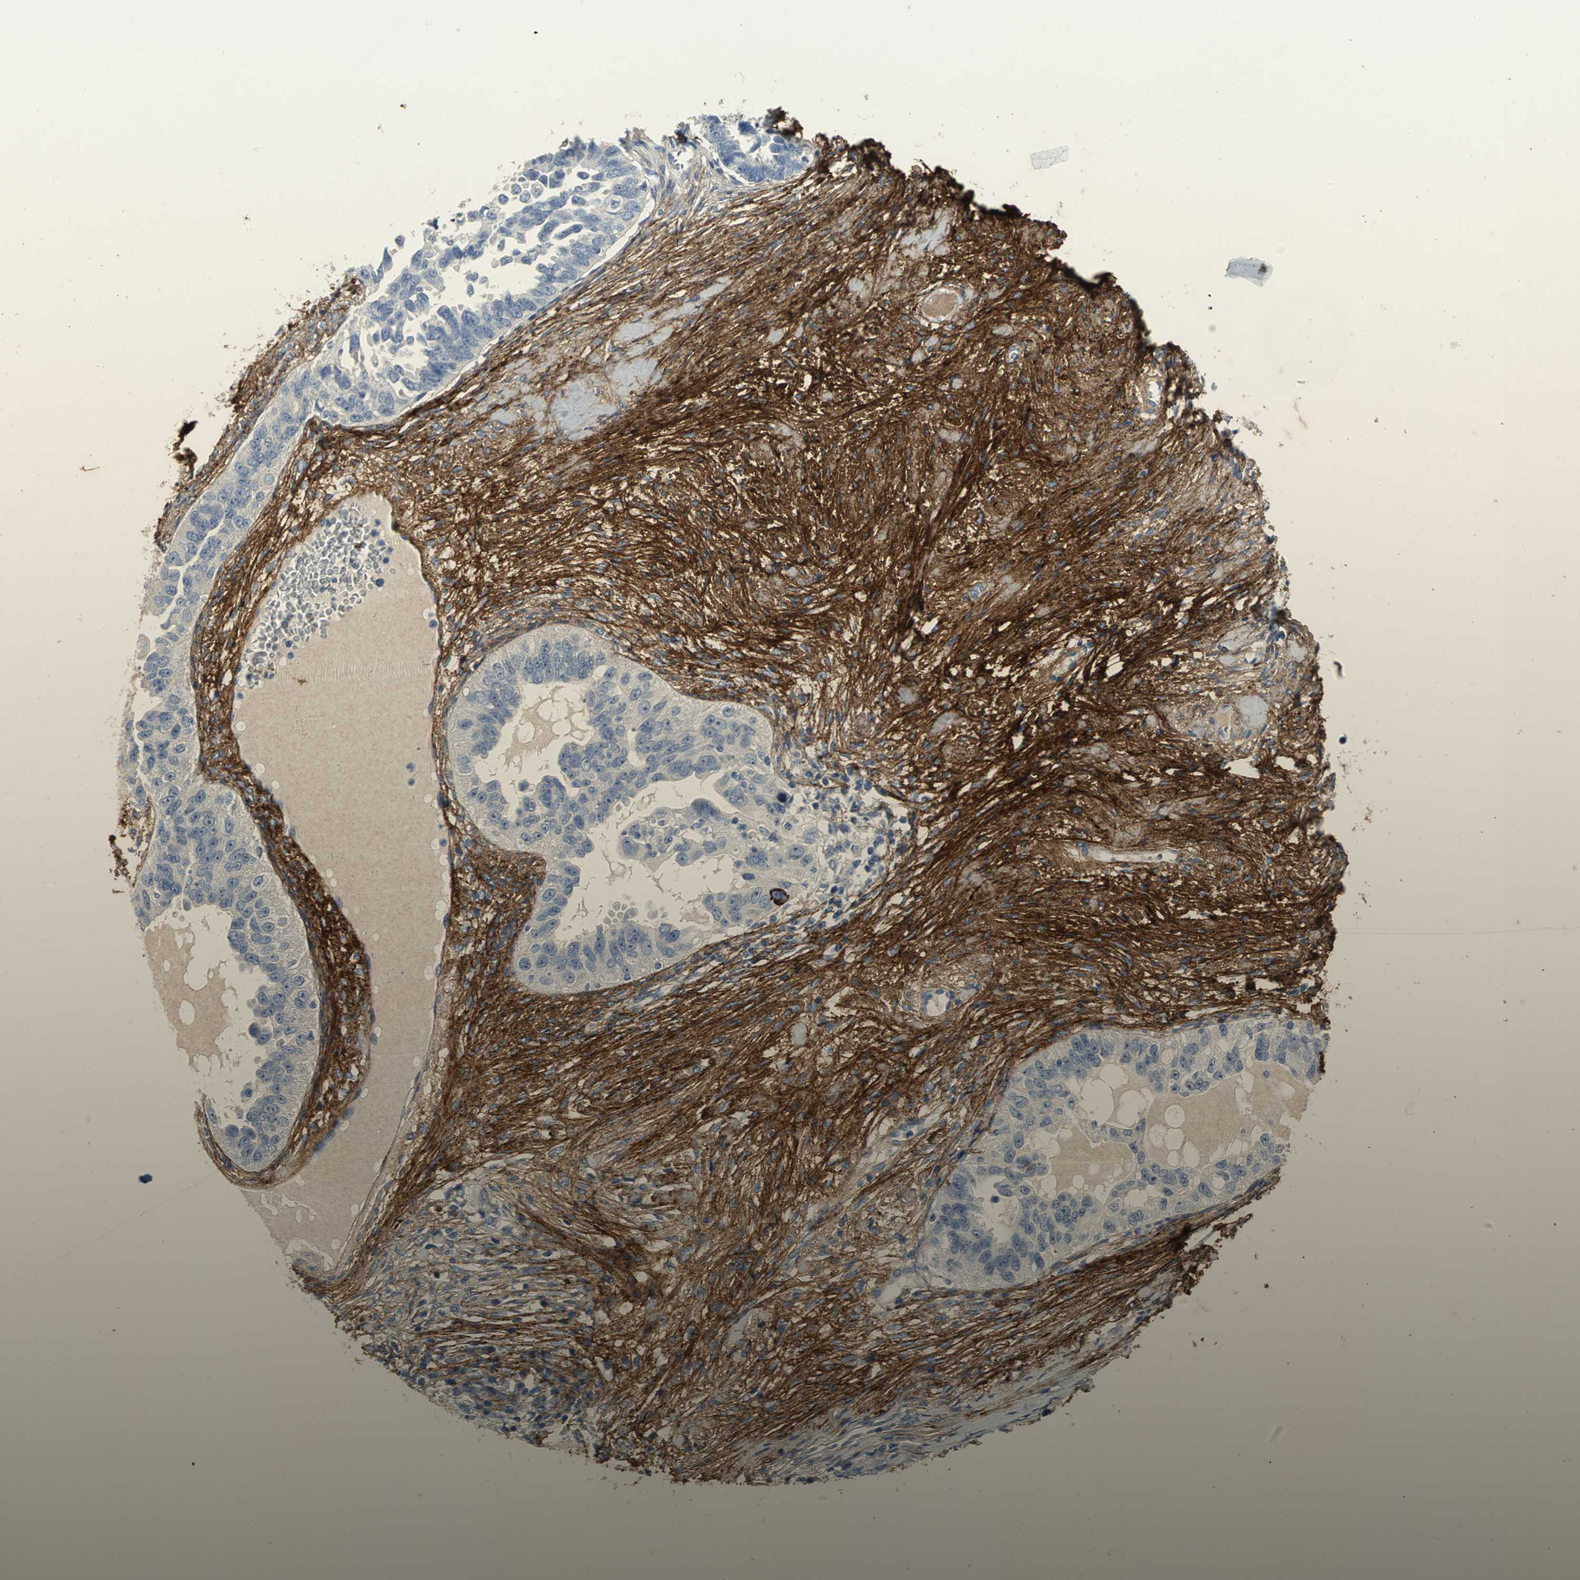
{"staining": {"intensity": "negative", "quantity": "none", "location": "none"}, "tissue": "ovarian cancer", "cell_type": "Tumor cells", "image_type": "cancer", "snomed": [{"axis": "morphology", "description": "Cystadenocarcinoma, serous, NOS"}, {"axis": "topography", "description": "Ovary"}], "caption": "A high-resolution photomicrograph shows IHC staining of ovarian serous cystadenocarcinoma, which displays no significant positivity in tumor cells. (DAB (3,3'-diaminobenzidine) immunohistochemistry with hematoxylin counter stain).", "gene": "EFNB3", "patient": {"sex": "female", "age": 82}}